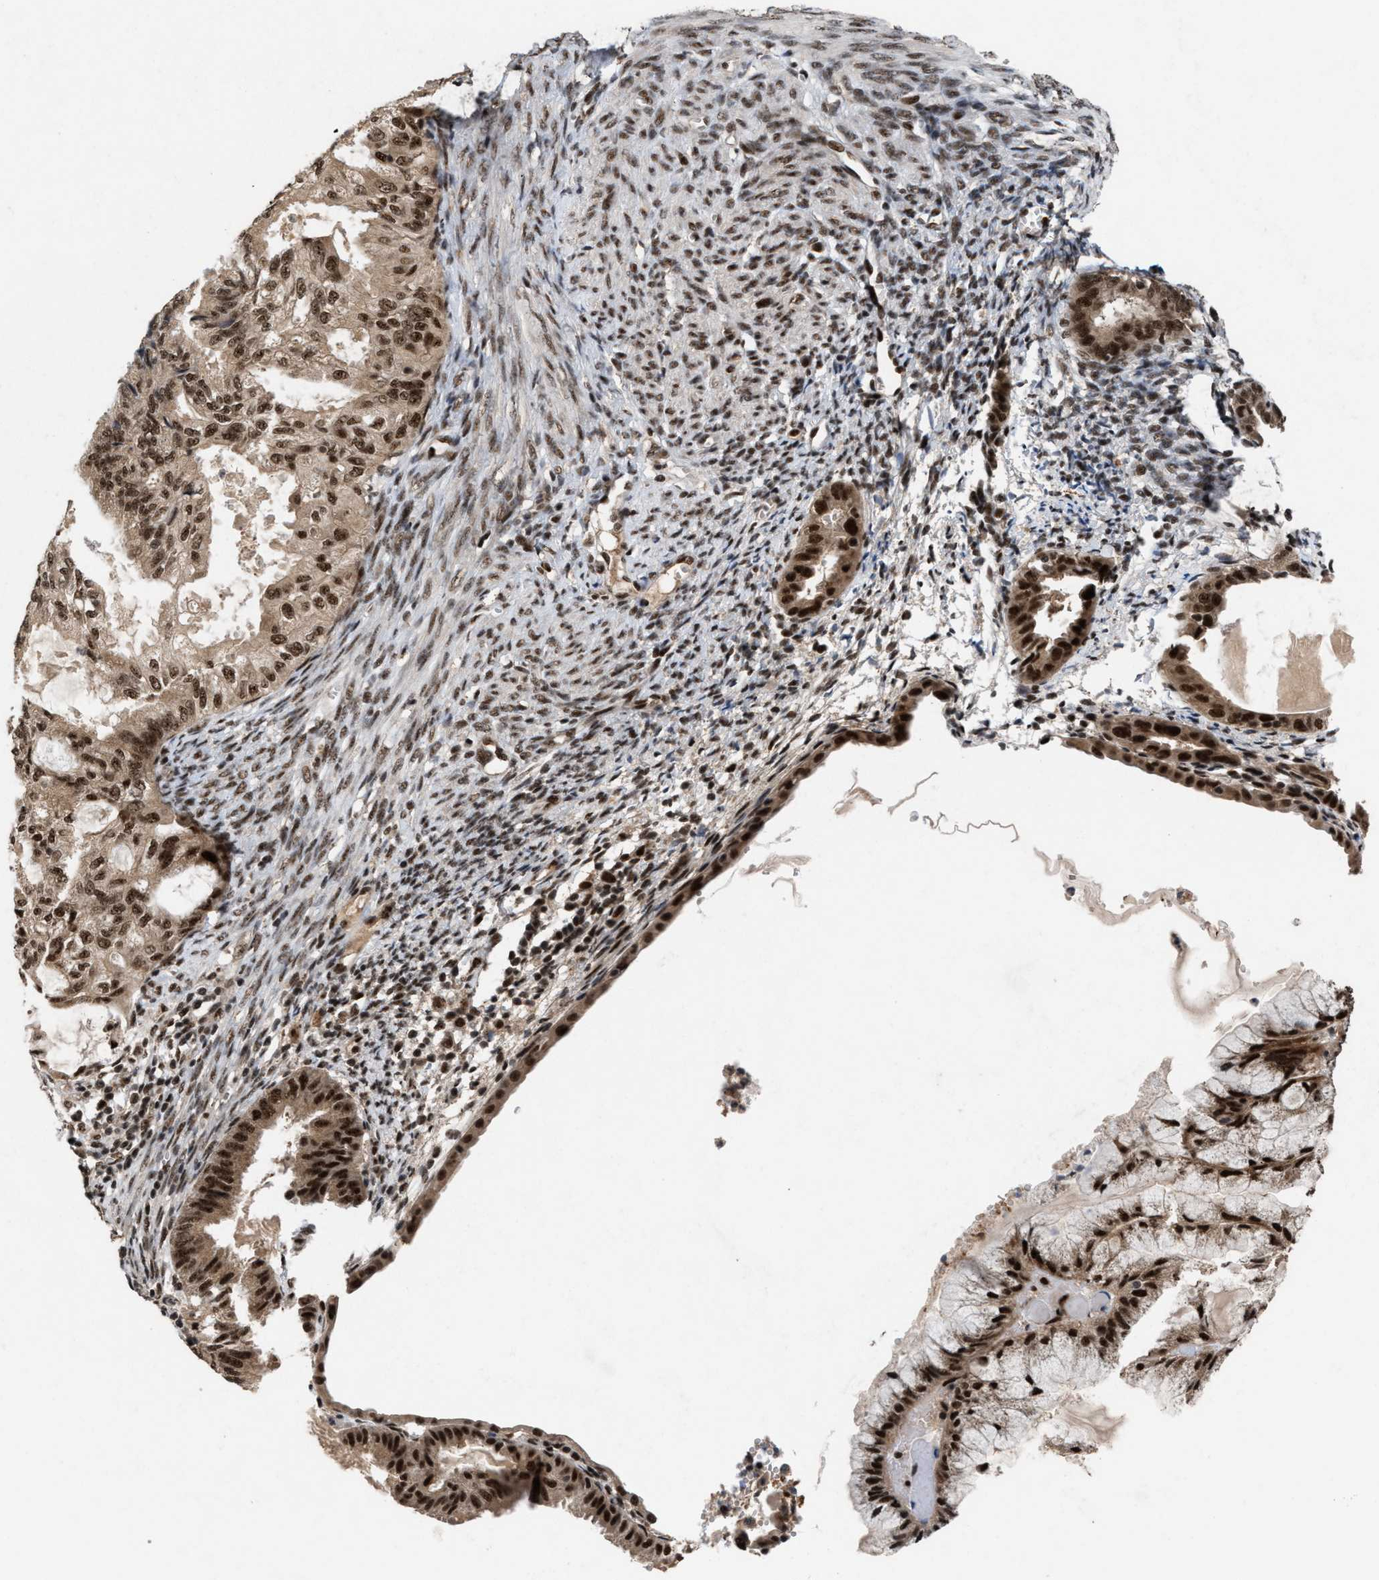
{"staining": {"intensity": "strong", "quantity": ">75%", "location": "cytoplasmic/membranous,nuclear"}, "tissue": "cervical cancer", "cell_type": "Tumor cells", "image_type": "cancer", "snomed": [{"axis": "morphology", "description": "Normal tissue, NOS"}, {"axis": "morphology", "description": "Adenocarcinoma, NOS"}, {"axis": "topography", "description": "Cervix"}, {"axis": "topography", "description": "Endometrium"}], "caption": "Adenocarcinoma (cervical) stained with a brown dye reveals strong cytoplasmic/membranous and nuclear positive positivity in approximately >75% of tumor cells.", "gene": "PRPF4", "patient": {"sex": "female", "age": 86}}